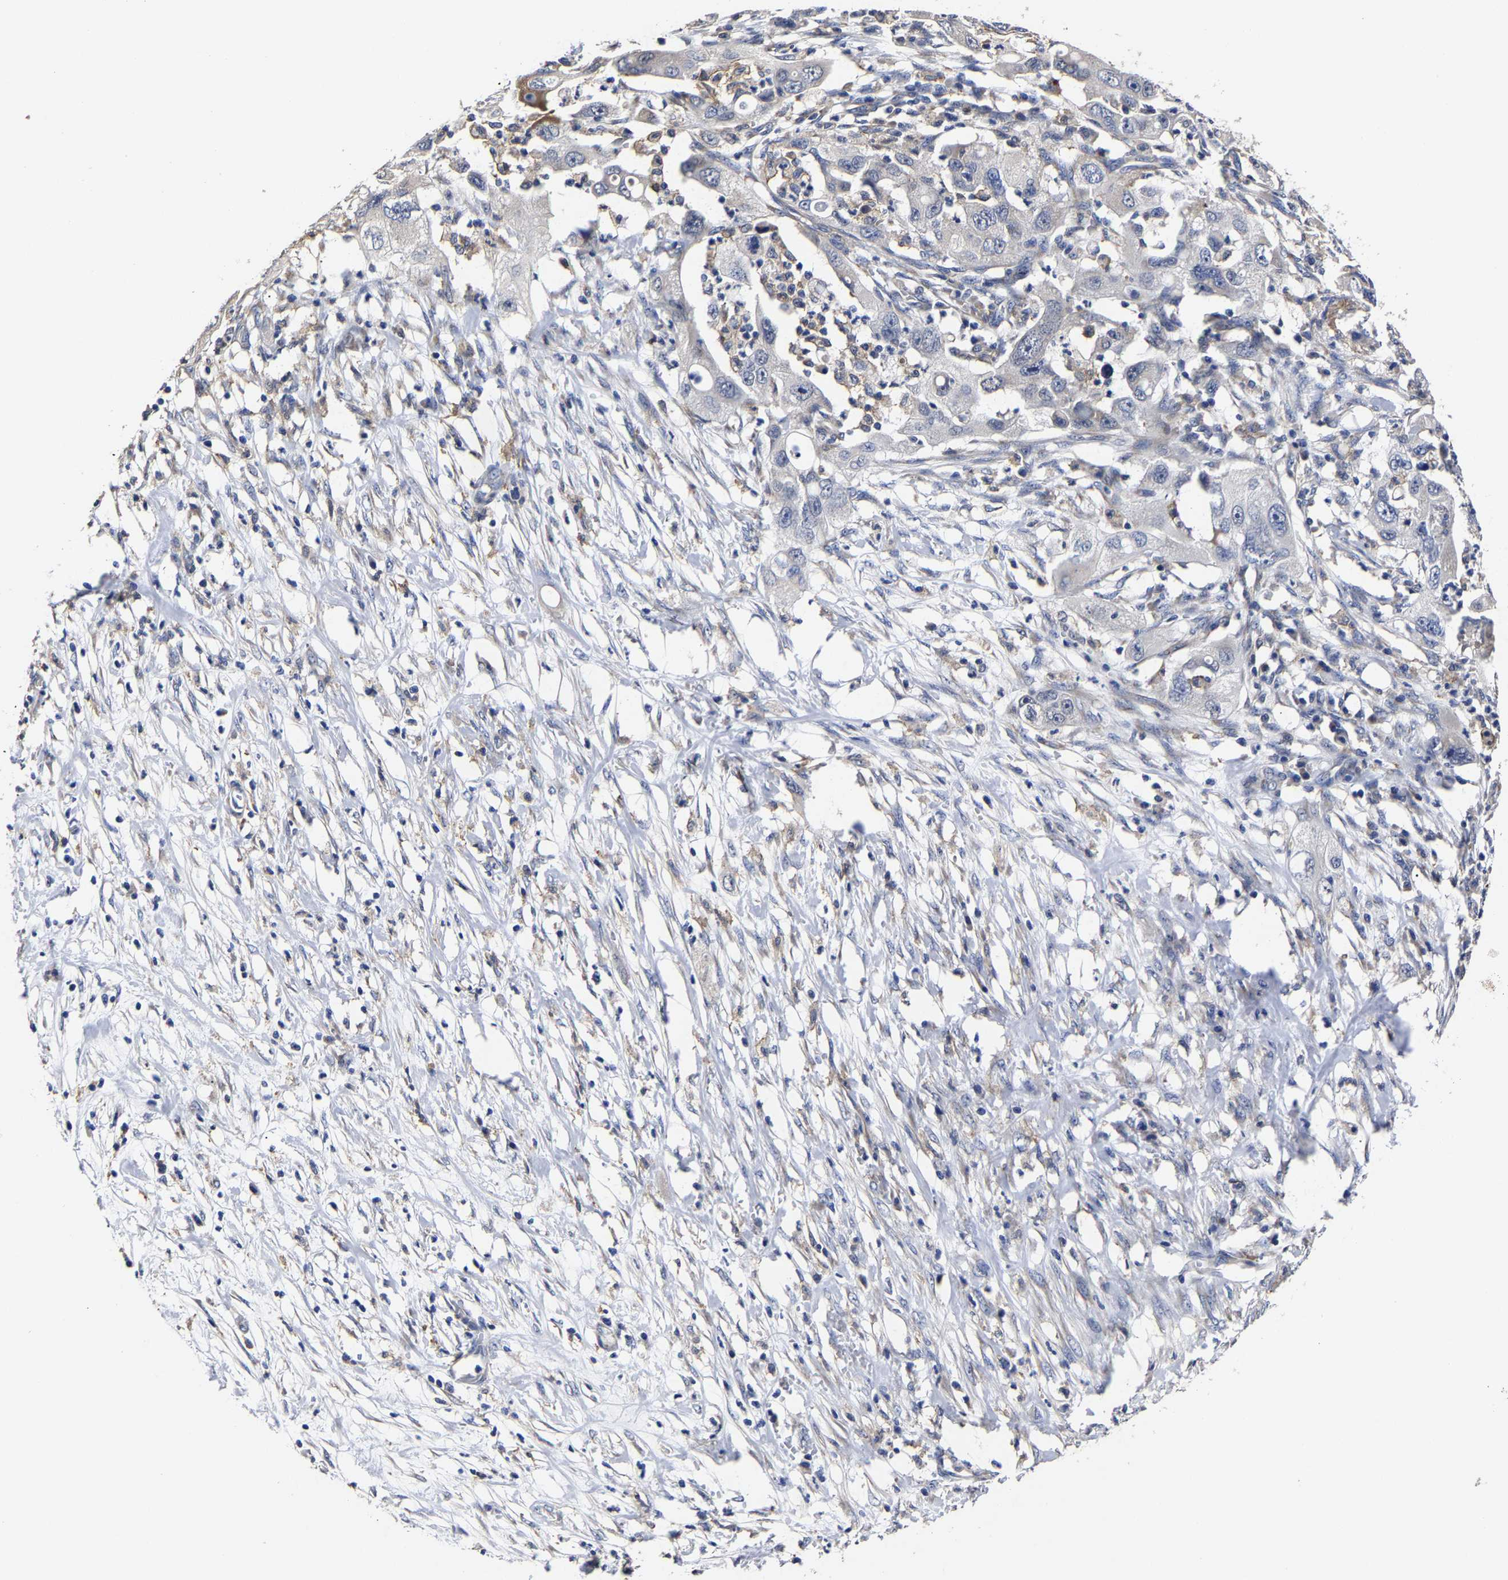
{"staining": {"intensity": "negative", "quantity": "none", "location": "none"}, "tissue": "pancreatic cancer", "cell_type": "Tumor cells", "image_type": "cancer", "snomed": [{"axis": "morphology", "description": "Adenocarcinoma, NOS"}, {"axis": "topography", "description": "Pancreas"}], "caption": "A high-resolution micrograph shows immunohistochemistry staining of pancreatic cancer, which reveals no significant expression in tumor cells.", "gene": "AASS", "patient": {"sex": "female", "age": 78}}